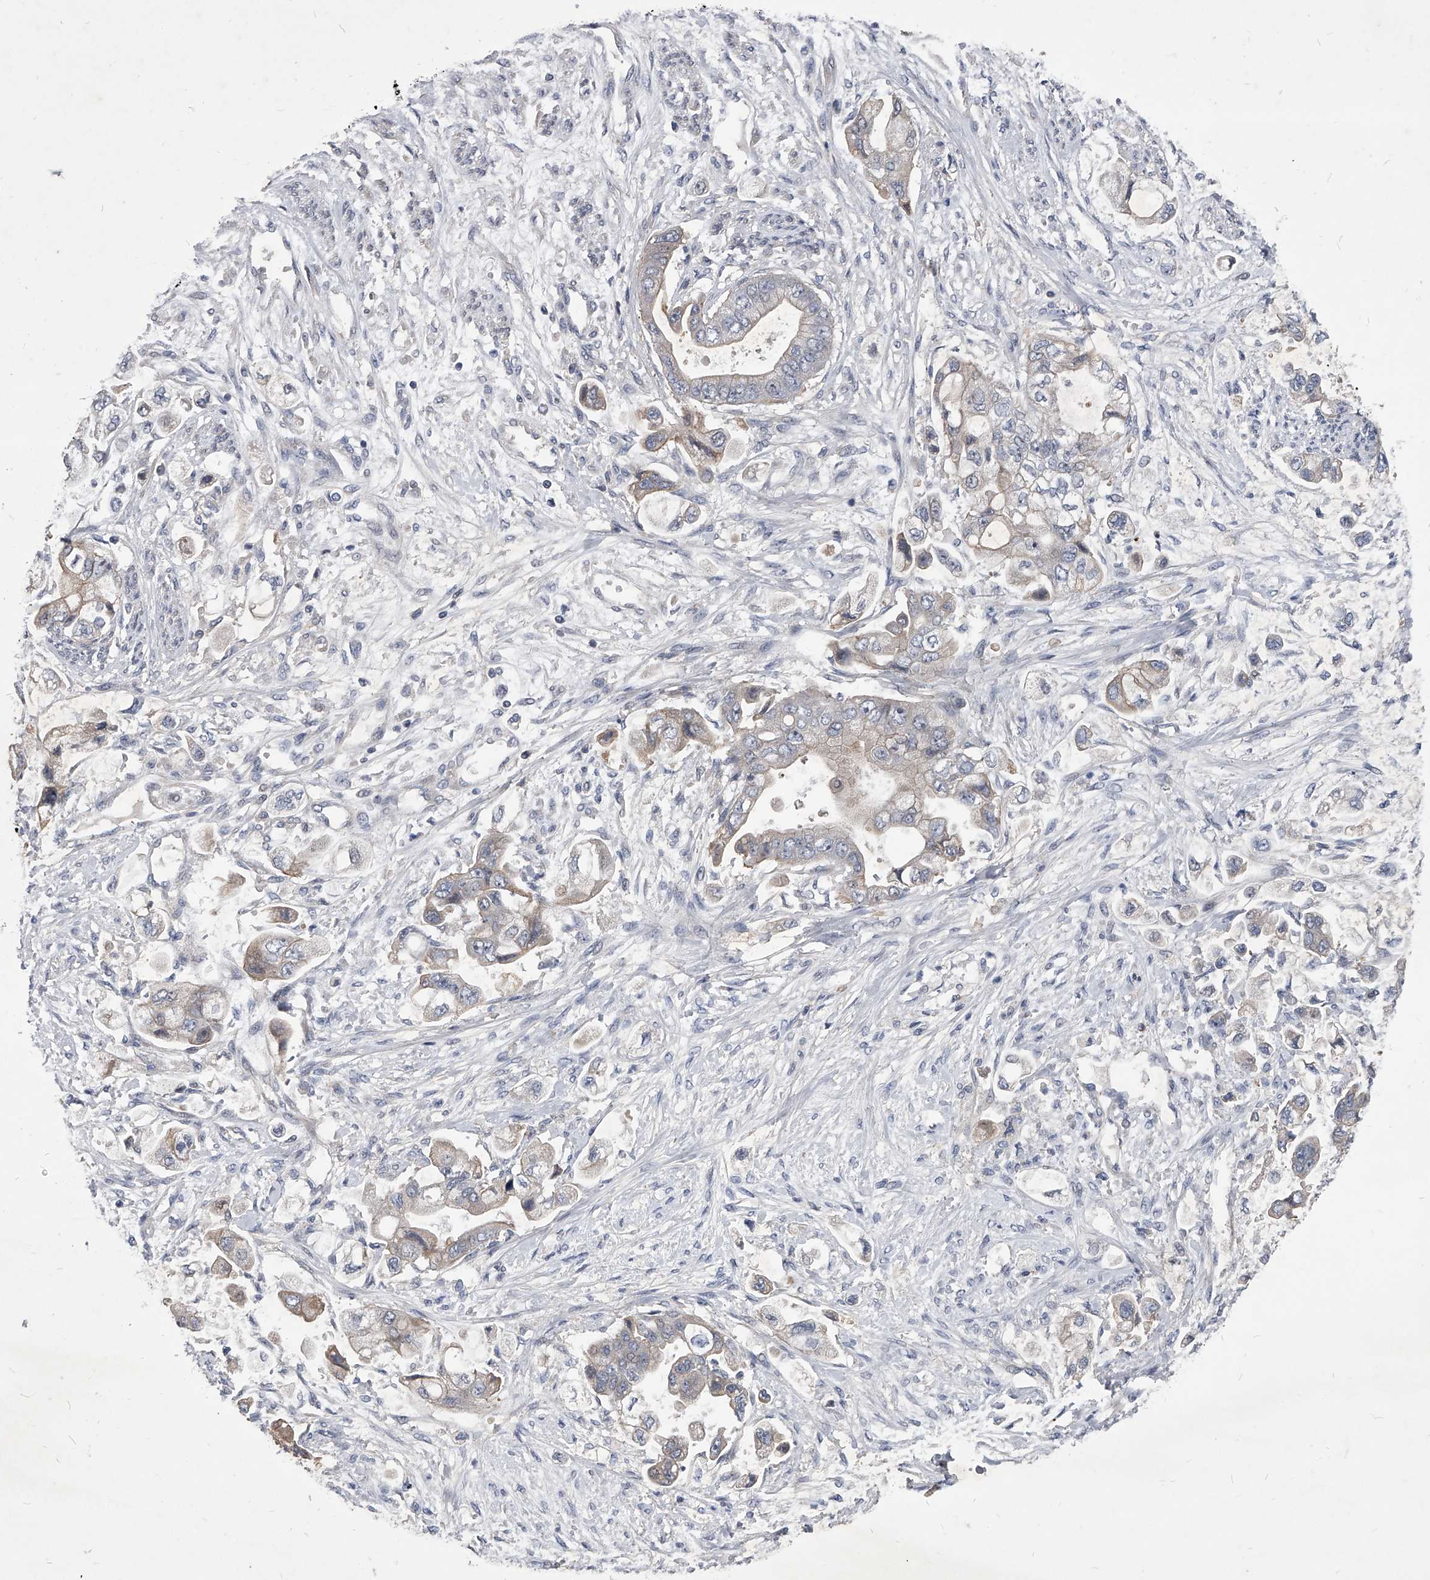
{"staining": {"intensity": "weak", "quantity": "25%-75%", "location": "cytoplasmic/membranous"}, "tissue": "stomach cancer", "cell_type": "Tumor cells", "image_type": "cancer", "snomed": [{"axis": "morphology", "description": "Adenocarcinoma, NOS"}, {"axis": "topography", "description": "Stomach"}], "caption": "Brown immunohistochemical staining in stomach adenocarcinoma shows weak cytoplasmic/membranous positivity in approximately 25%-75% of tumor cells.", "gene": "ZNF76", "patient": {"sex": "male", "age": 62}}